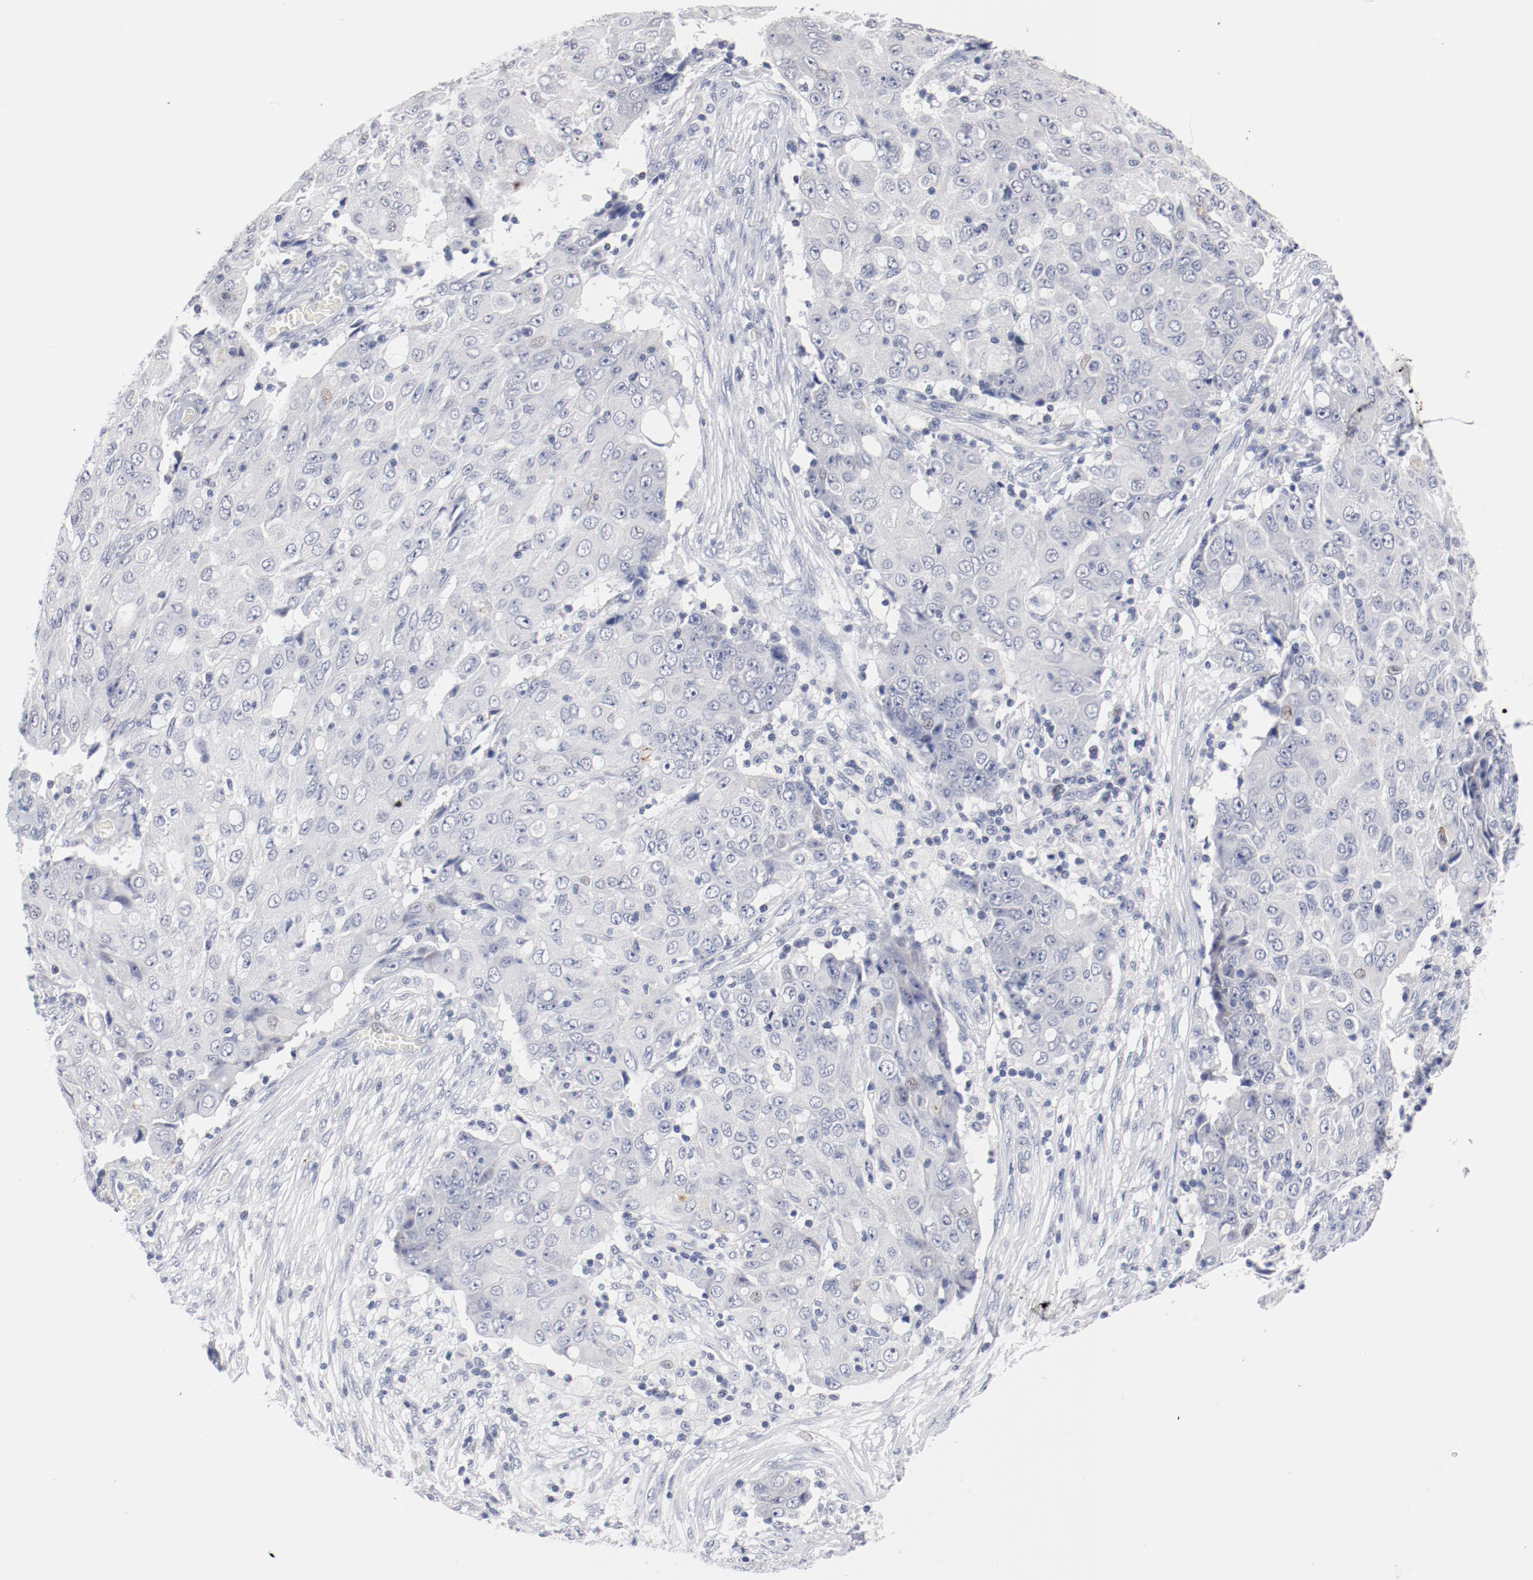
{"staining": {"intensity": "negative", "quantity": "none", "location": "none"}, "tissue": "ovarian cancer", "cell_type": "Tumor cells", "image_type": "cancer", "snomed": [{"axis": "morphology", "description": "Carcinoma, endometroid"}, {"axis": "topography", "description": "Ovary"}], "caption": "Immunohistochemical staining of ovarian cancer (endometroid carcinoma) exhibits no significant expression in tumor cells.", "gene": "KCNK13", "patient": {"sex": "female", "age": 42}}